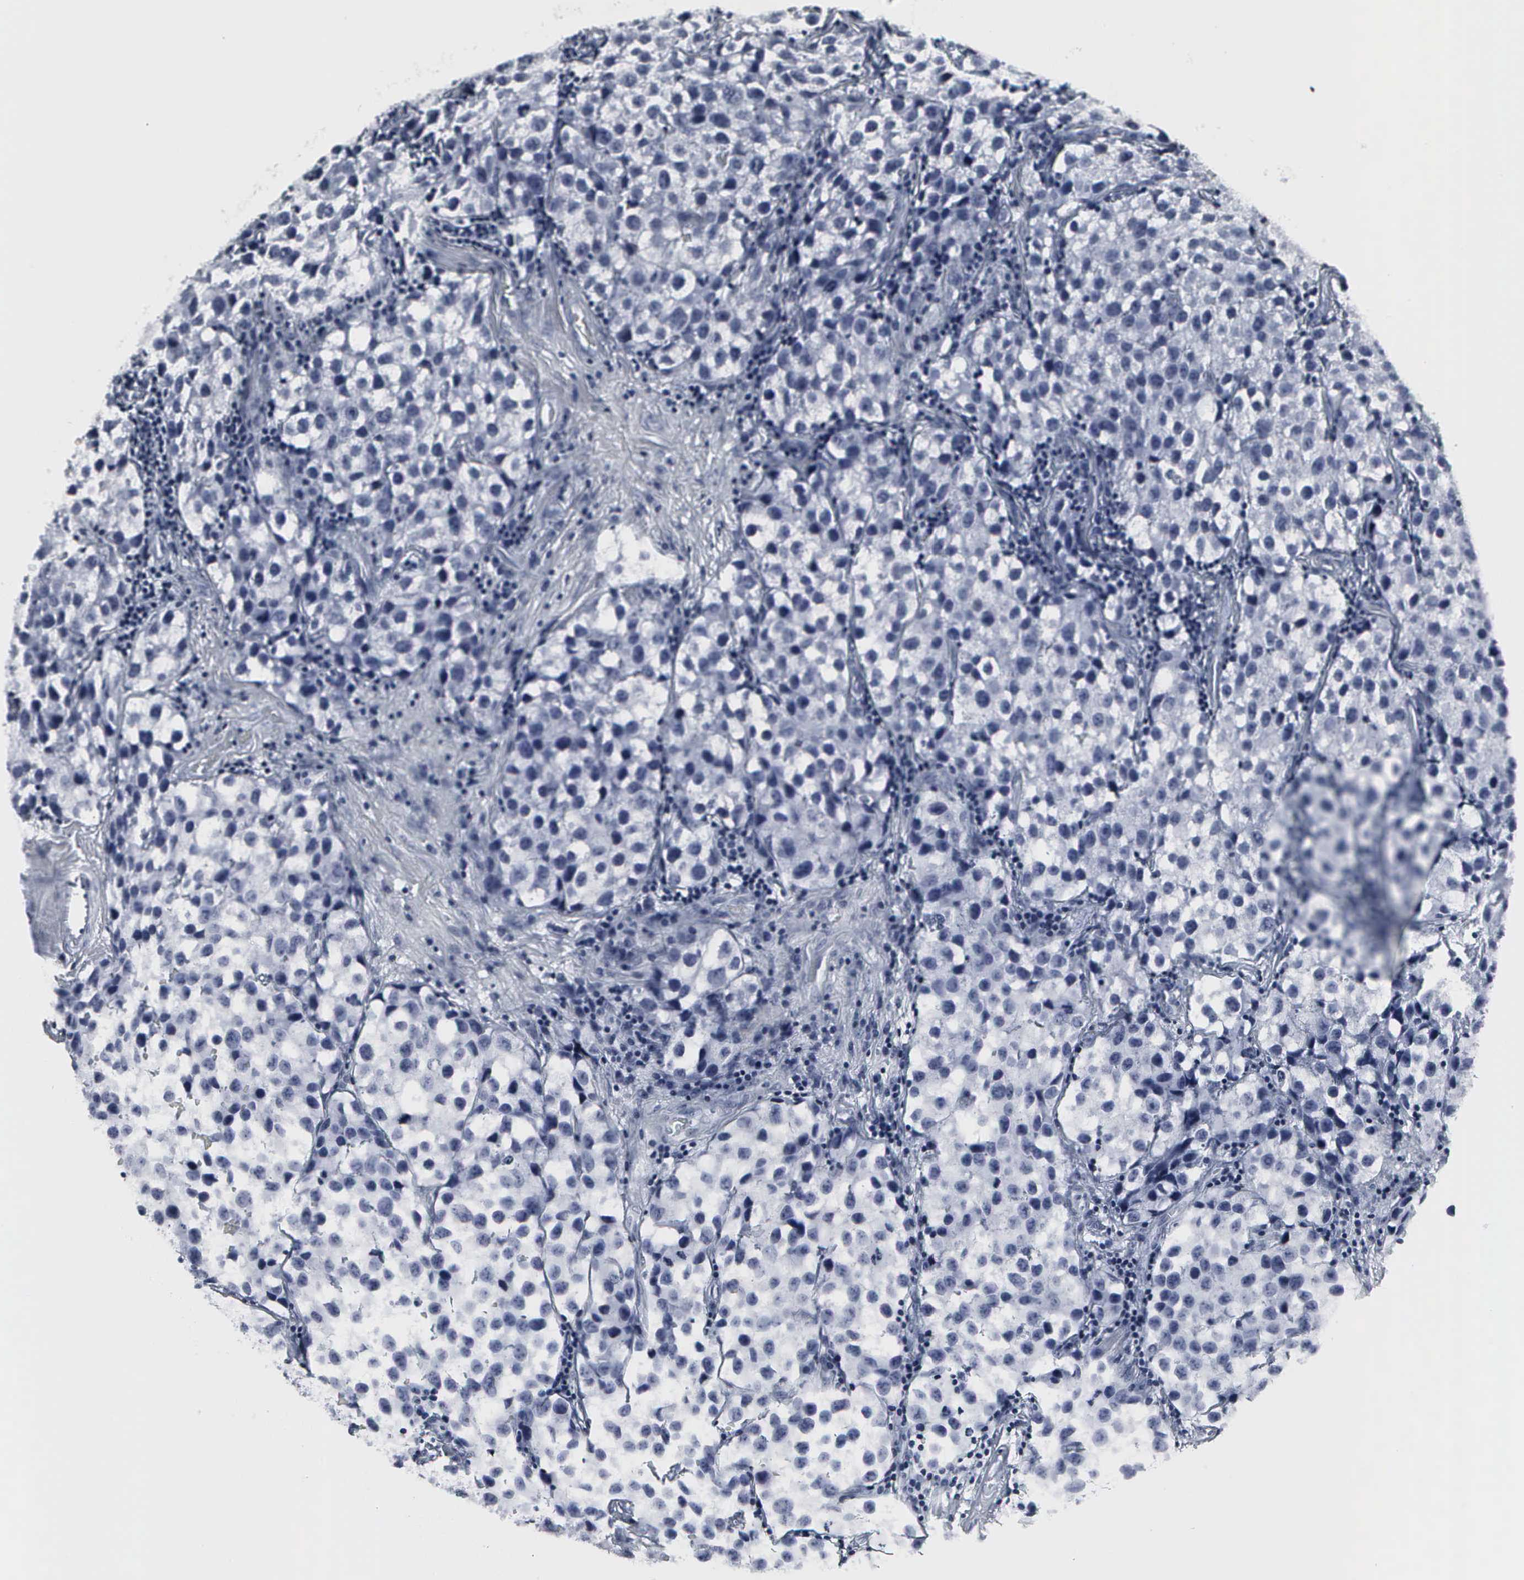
{"staining": {"intensity": "negative", "quantity": "none", "location": "none"}, "tissue": "testis cancer", "cell_type": "Tumor cells", "image_type": "cancer", "snomed": [{"axis": "morphology", "description": "Seminoma, NOS"}, {"axis": "topography", "description": "Testis"}], "caption": "Immunohistochemistry (IHC) image of neoplastic tissue: human testis cancer (seminoma) stained with DAB (3,3'-diaminobenzidine) demonstrates no significant protein positivity in tumor cells. Nuclei are stained in blue.", "gene": "DGCR2", "patient": {"sex": "male", "age": 39}}